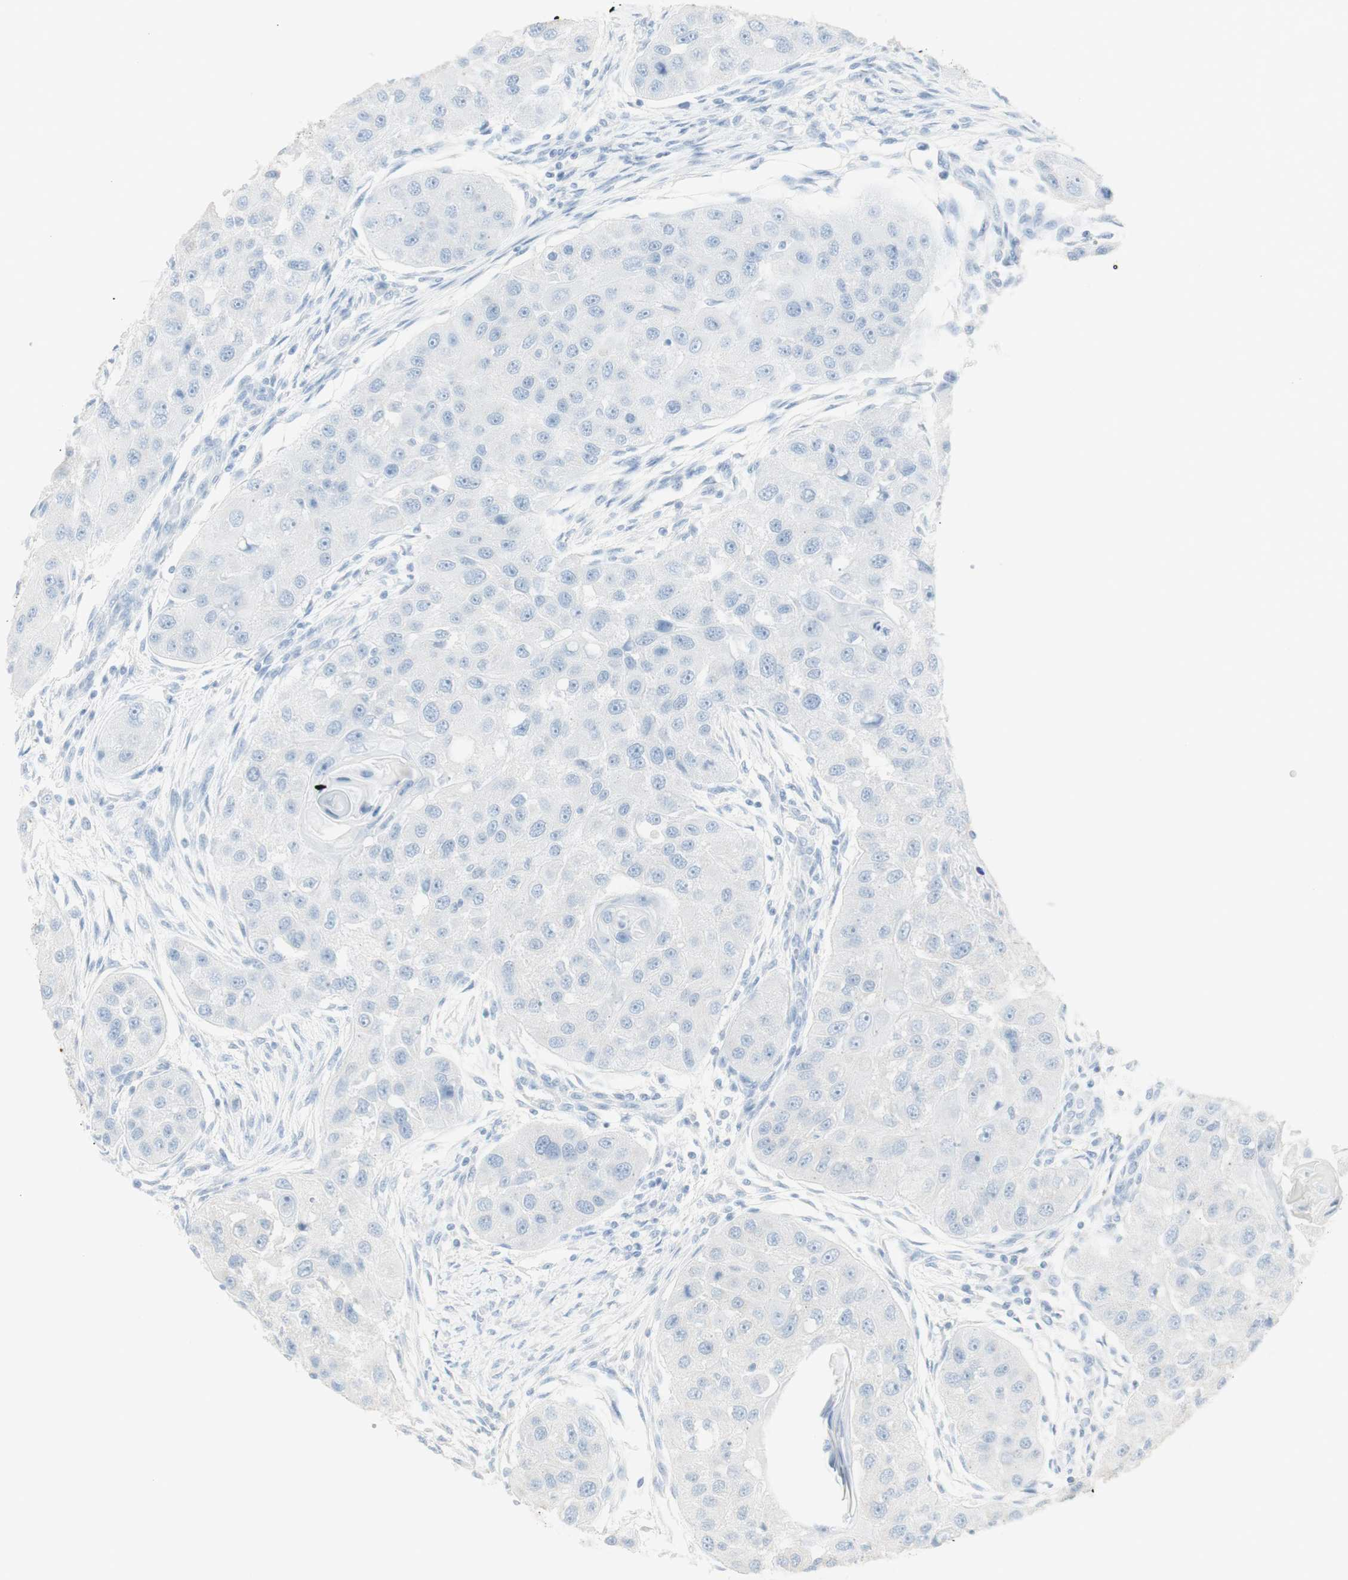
{"staining": {"intensity": "negative", "quantity": "none", "location": "none"}, "tissue": "head and neck cancer", "cell_type": "Tumor cells", "image_type": "cancer", "snomed": [{"axis": "morphology", "description": "Normal tissue, NOS"}, {"axis": "morphology", "description": "Squamous cell carcinoma, NOS"}, {"axis": "topography", "description": "Skeletal muscle"}, {"axis": "topography", "description": "Head-Neck"}], "caption": "Immunohistochemistry of human squamous cell carcinoma (head and neck) displays no positivity in tumor cells. The staining is performed using DAB (3,3'-diaminobenzidine) brown chromogen with nuclei counter-stained in using hematoxylin.", "gene": "NAPSA", "patient": {"sex": "male", "age": 51}}